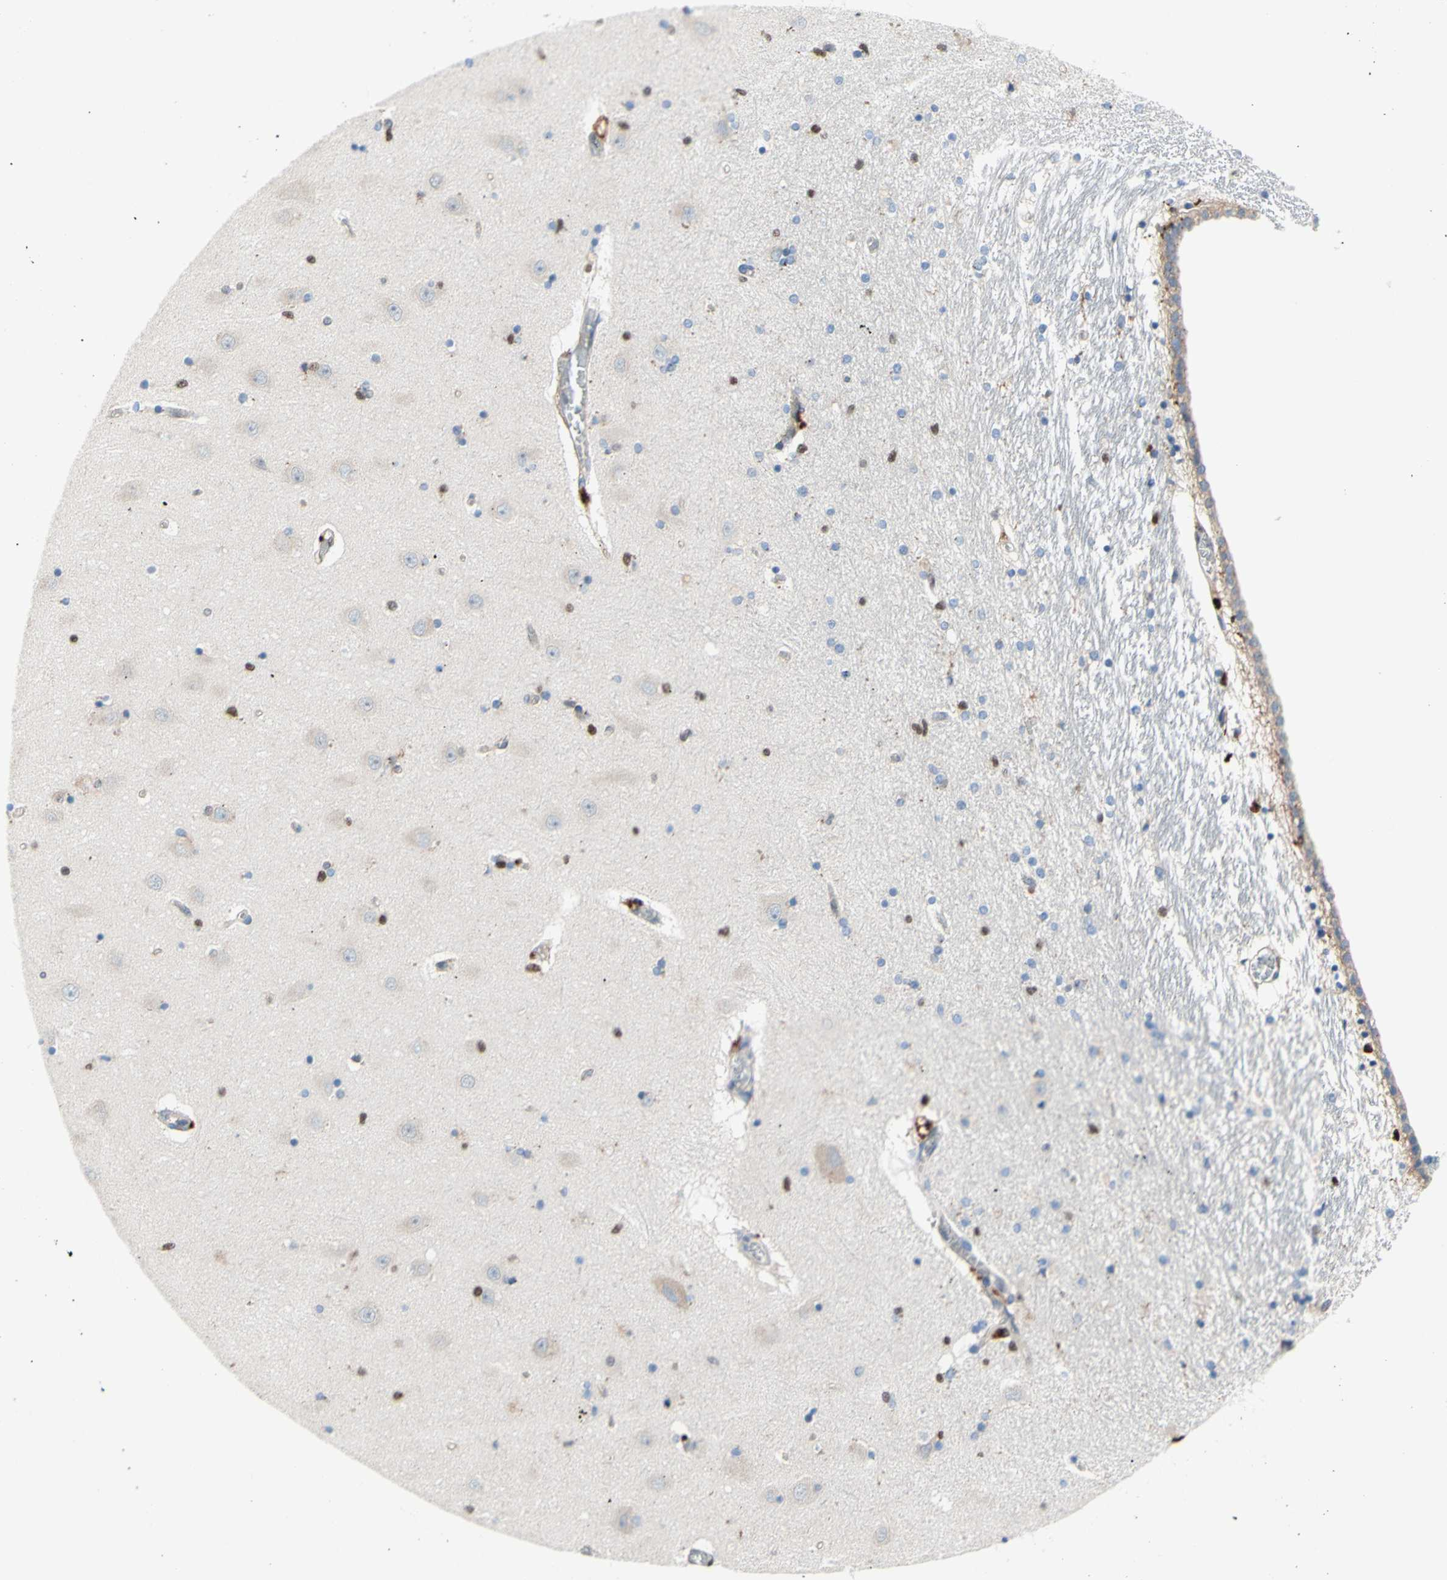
{"staining": {"intensity": "strong", "quantity": "<25%", "location": "nuclear"}, "tissue": "hippocampus", "cell_type": "Glial cells", "image_type": "normal", "snomed": [{"axis": "morphology", "description": "Normal tissue, NOS"}, {"axis": "topography", "description": "Hippocampus"}], "caption": "A medium amount of strong nuclear staining is appreciated in about <25% of glial cells in unremarkable hippocampus. (Stains: DAB in brown, nuclei in blue, Microscopy: brightfield microscopy at high magnification).", "gene": "EED", "patient": {"sex": "female", "age": 54}}